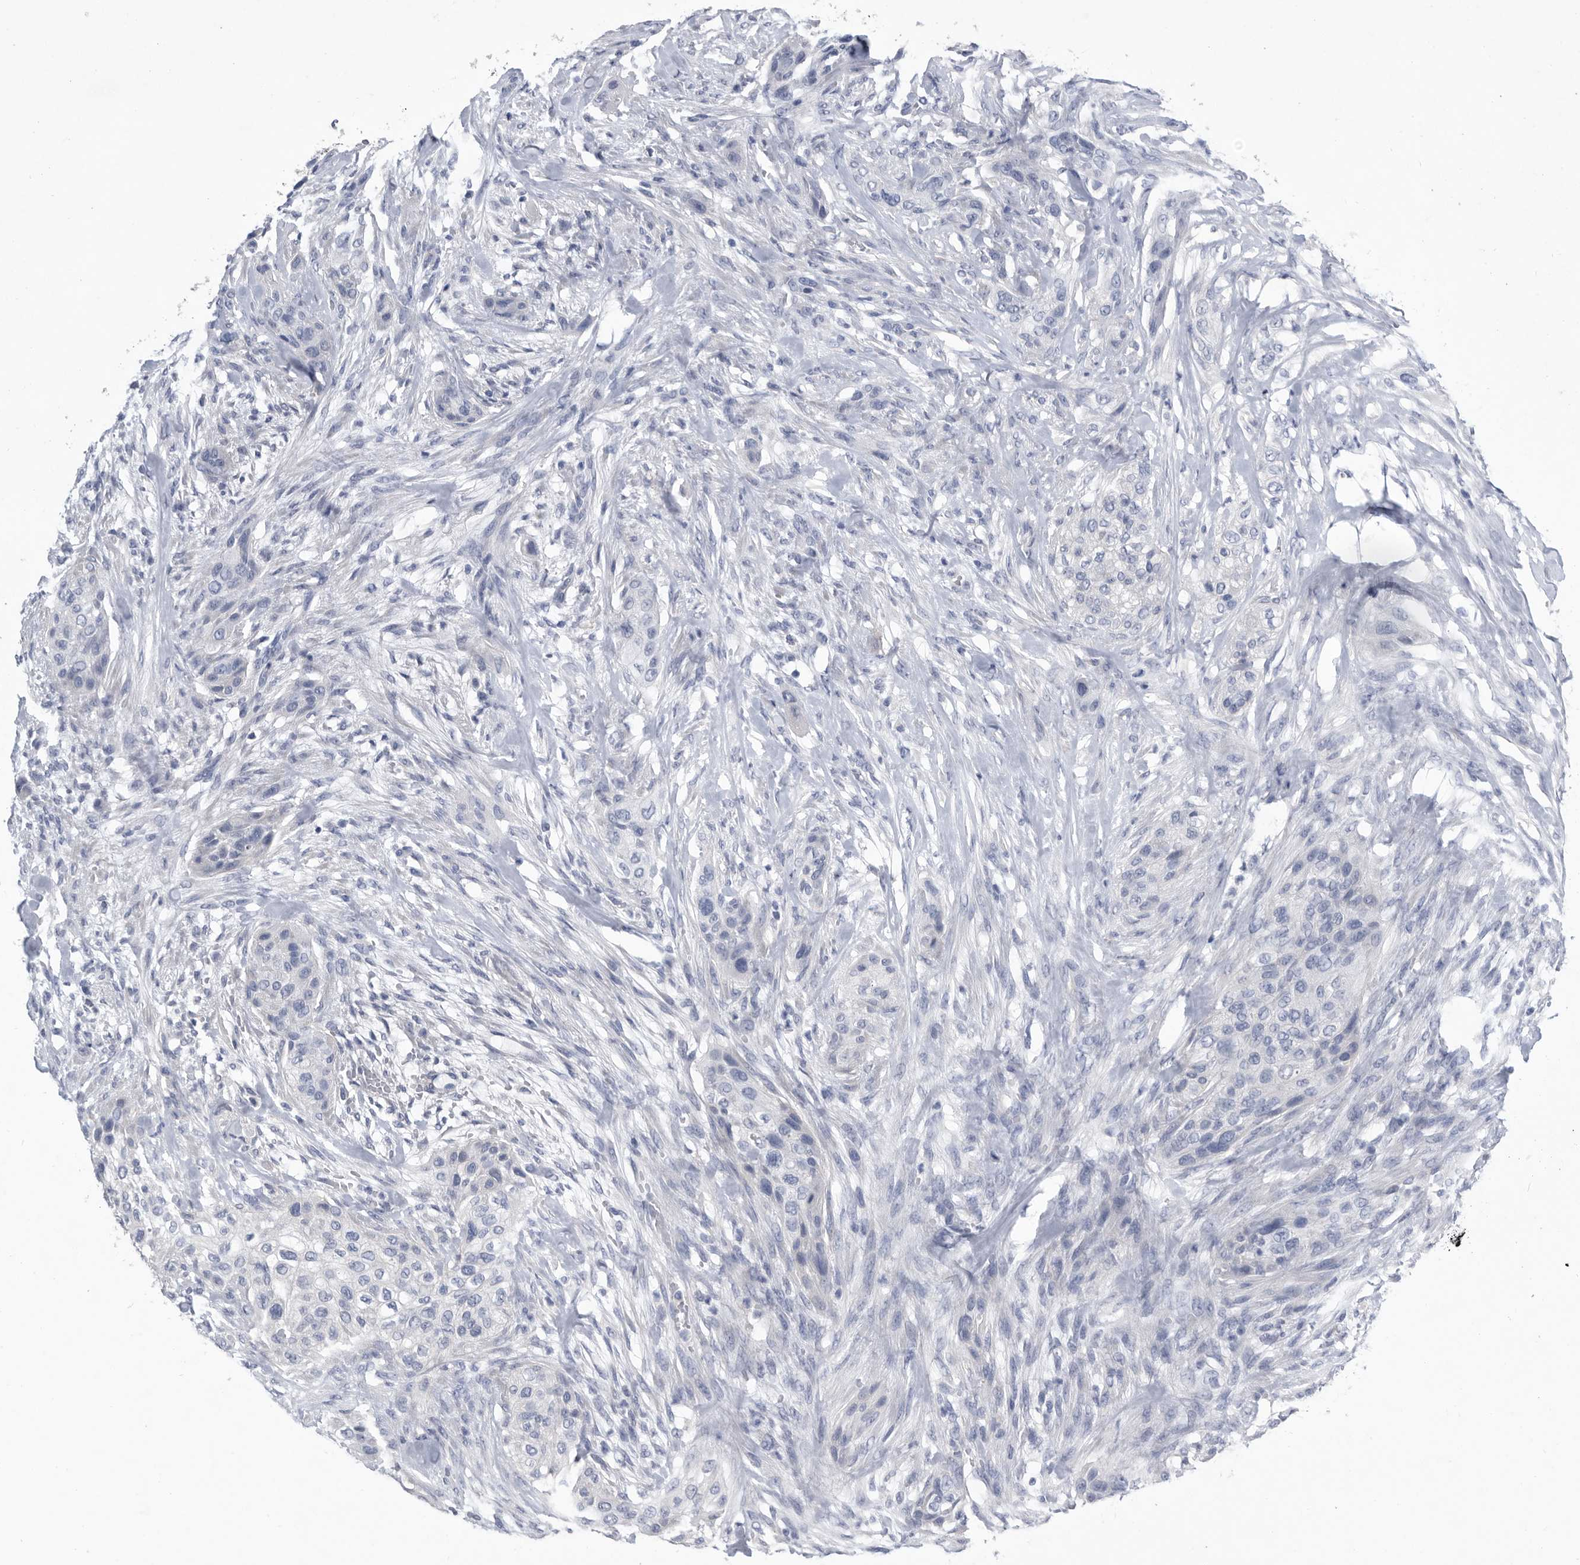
{"staining": {"intensity": "negative", "quantity": "none", "location": "none"}, "tissue": "urothelial cancer", "cell_type": "Tumor cells", "image_type": "cancer", "snomed": [{"axis": "morphology", "description": "Urothelial carcinoma, High grade"}, {"axis": "topography", "description": "Urinary bladder"}], "caption": "Immunohistochemical staining of human urothelial carcinoma (high-grade) demonstrates no significant expression in tumor cells.", "gene": "BTBD6", "patient": {"sex": "male", "age": 35}}